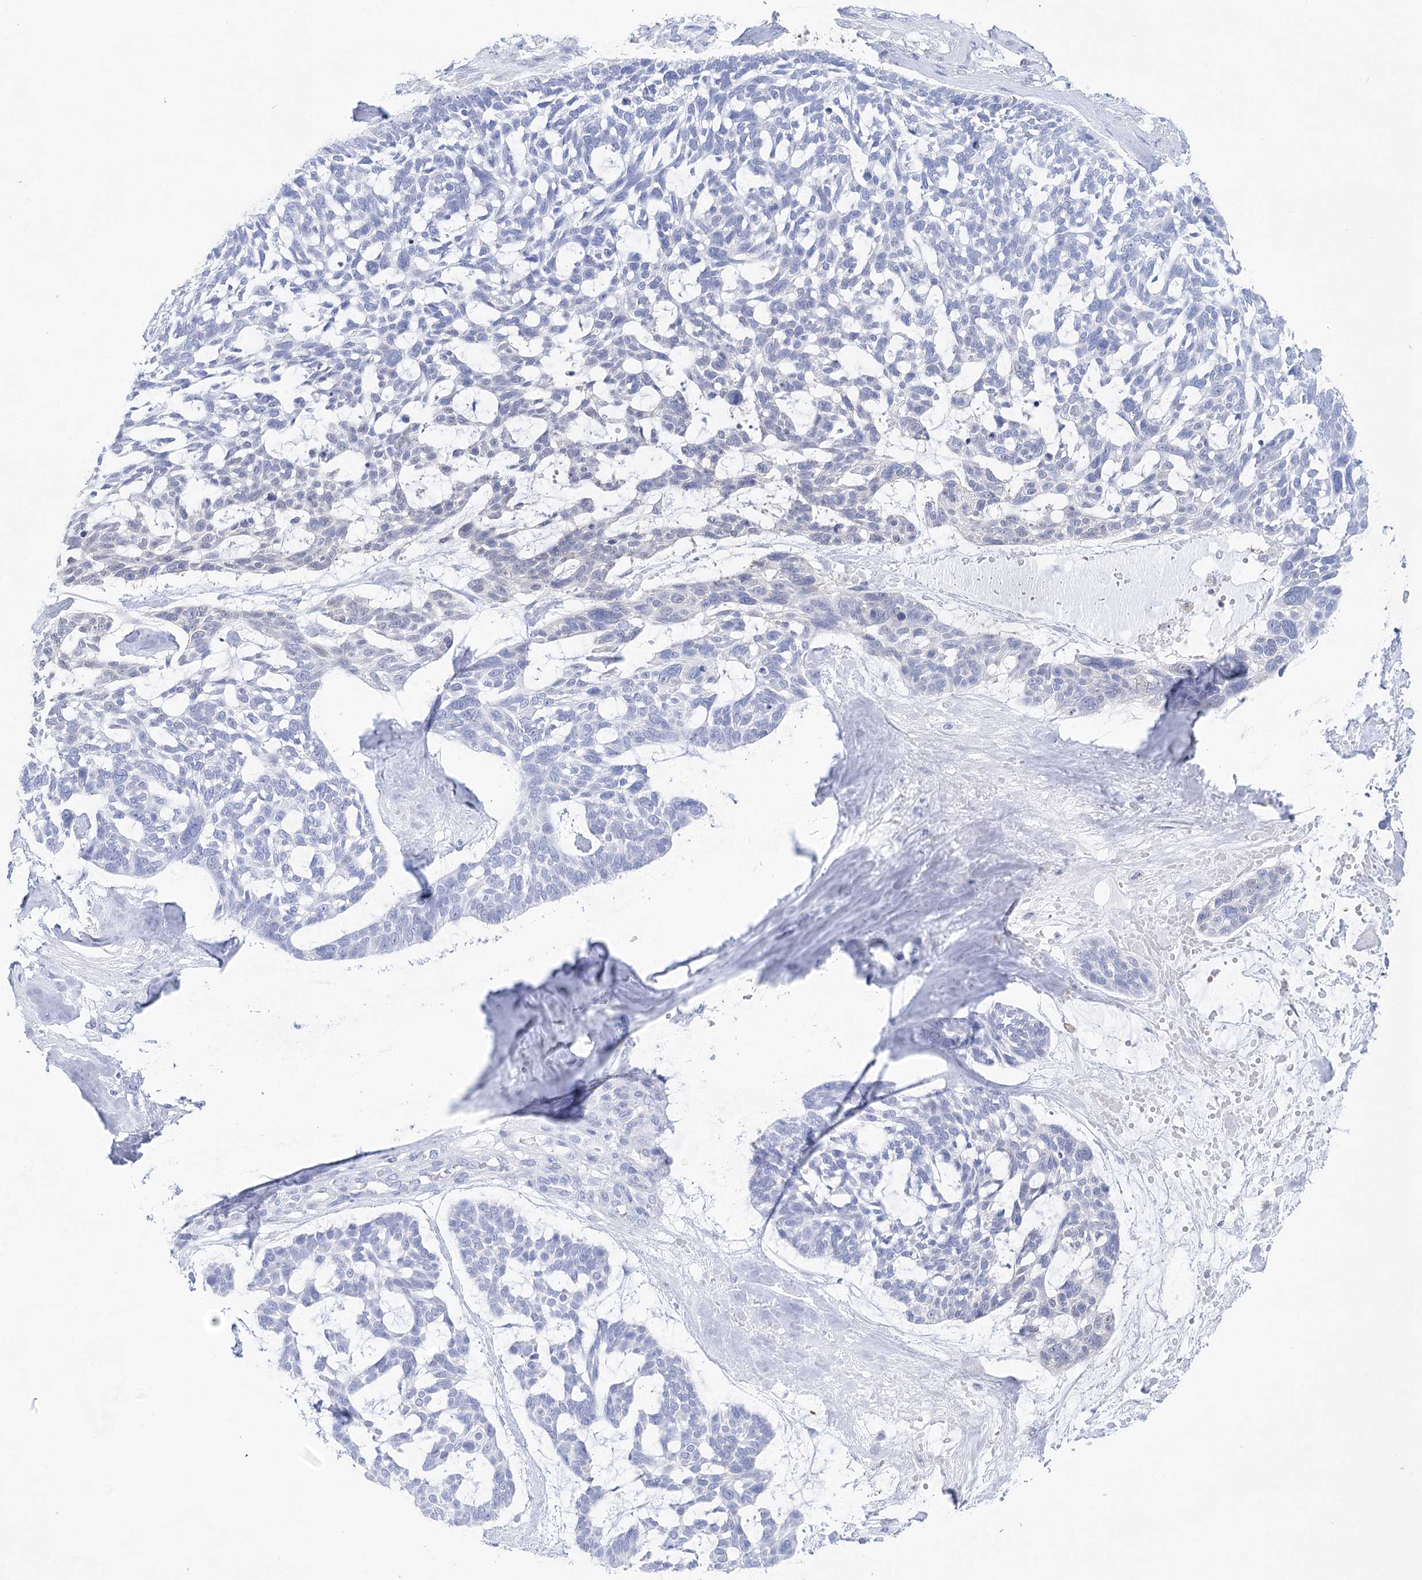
{"staining": {"intensity": "negative", "quantity": "none", "location": "none"}, "tissue": "skin cancer", "cell_type": "Tumor cells", "image_type": "cancer", "snomed": [{"axis": "morphology", "description": "Basal cell carcinoma"}, {"axis": "topography", "description": "Skin"}], "caption": "A high-resolution image shows immunohistochemistry staining of skin cancer (basal cell carcinoma), which displays no significant staining in tumor cells.", "gene": "LALBA", "patient": {"sex": "male", "age": 88}}